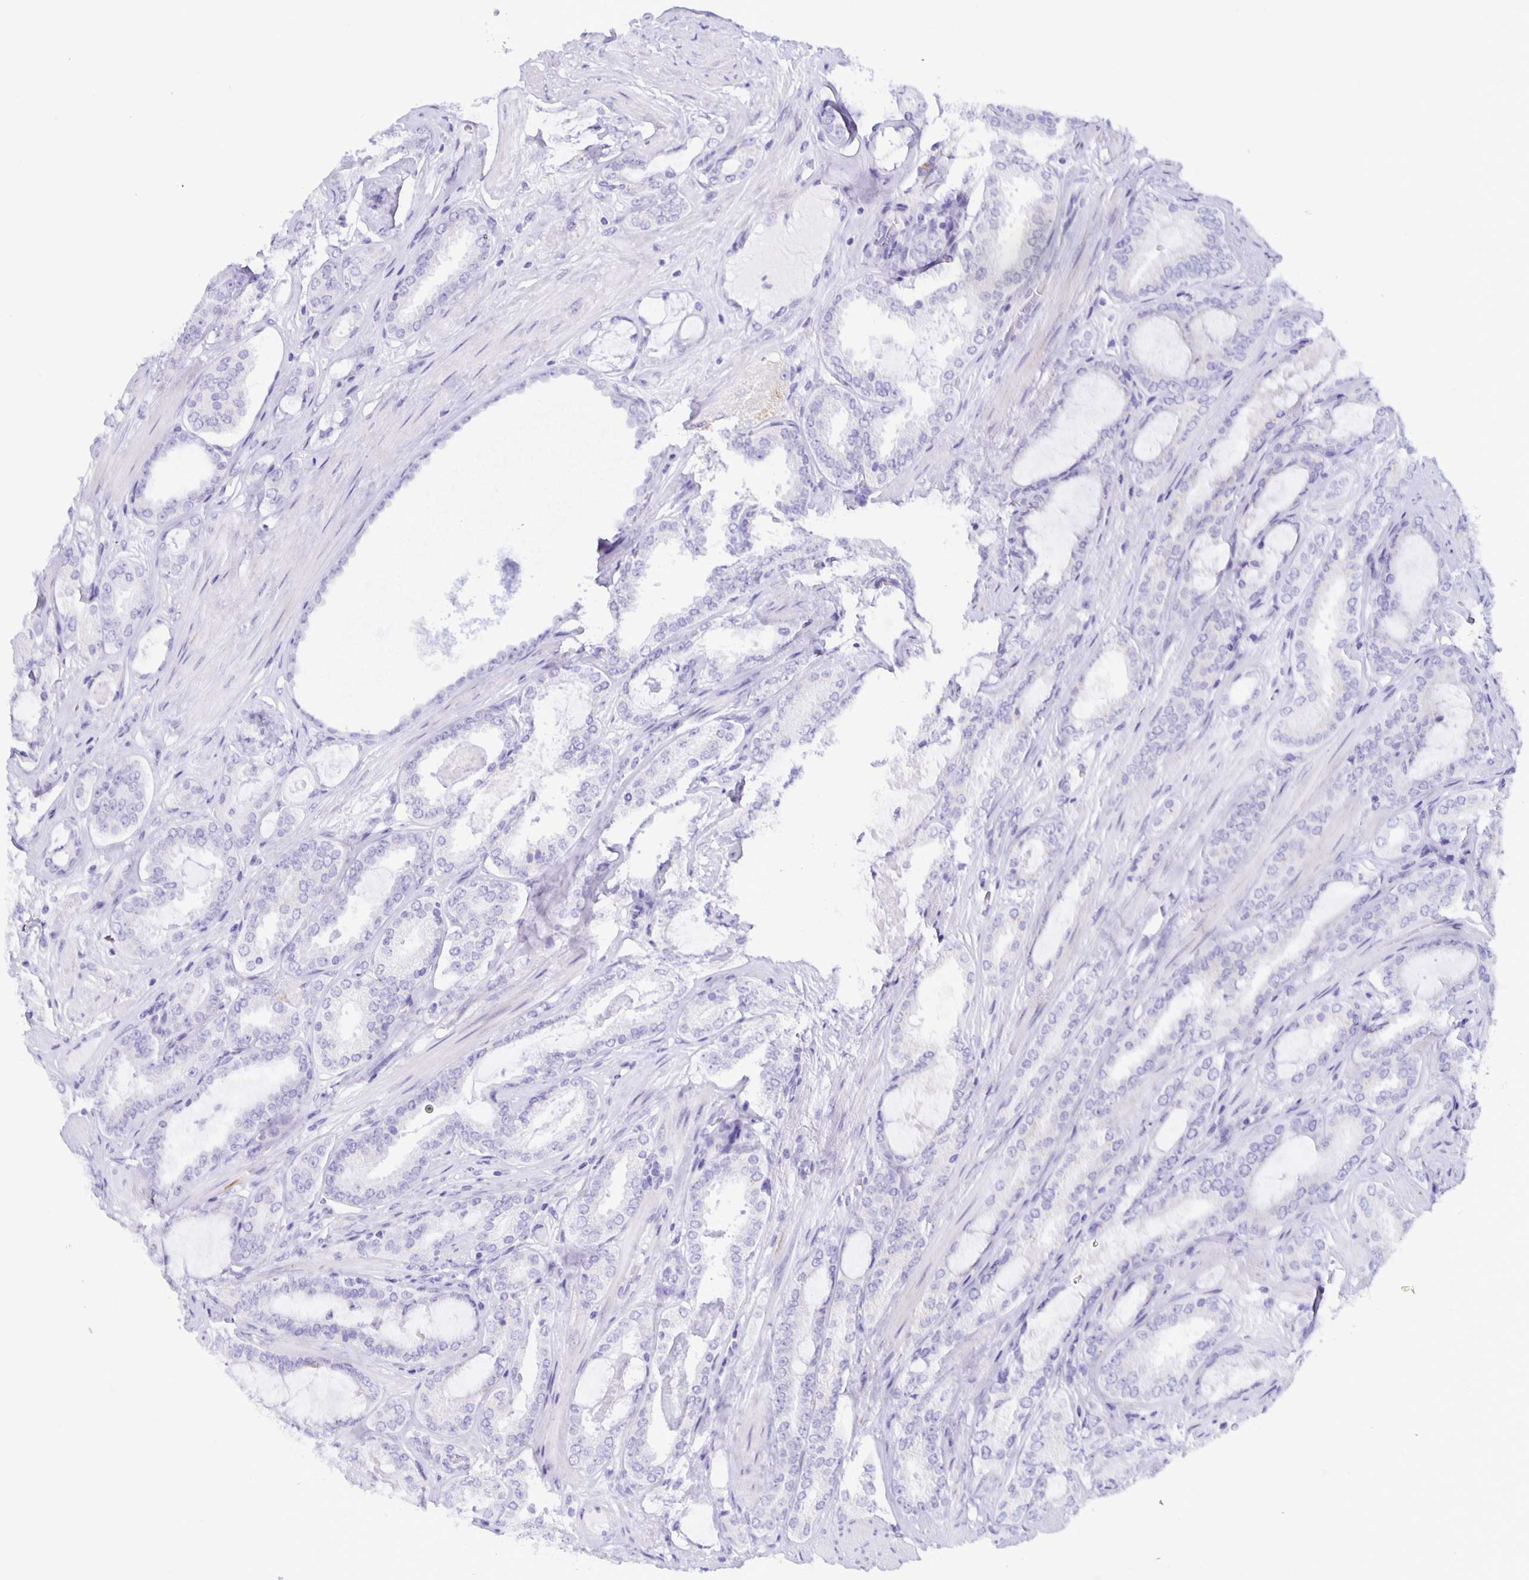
{"staining": {"intensity": "negative", "quantity": "none", "location": "none"}, "tissue": "prostate cancer", "cell_type": "Tumor cells", "image_type": "cancer", "snomed": [{"axis": "morphology", "description": "Adenocarcinoma, High grade"}, {"axis": "topography", "description": "Prostate"}], "caption": "A high-resolution photomicrograph shows immunohistochemistry (IHC) staining of high-grade adenocarcinoma (prostate), which displays no significant positivity in tumor cells.", "gene": "AQP6", "patient": {"sex": "male", "age": 63}}